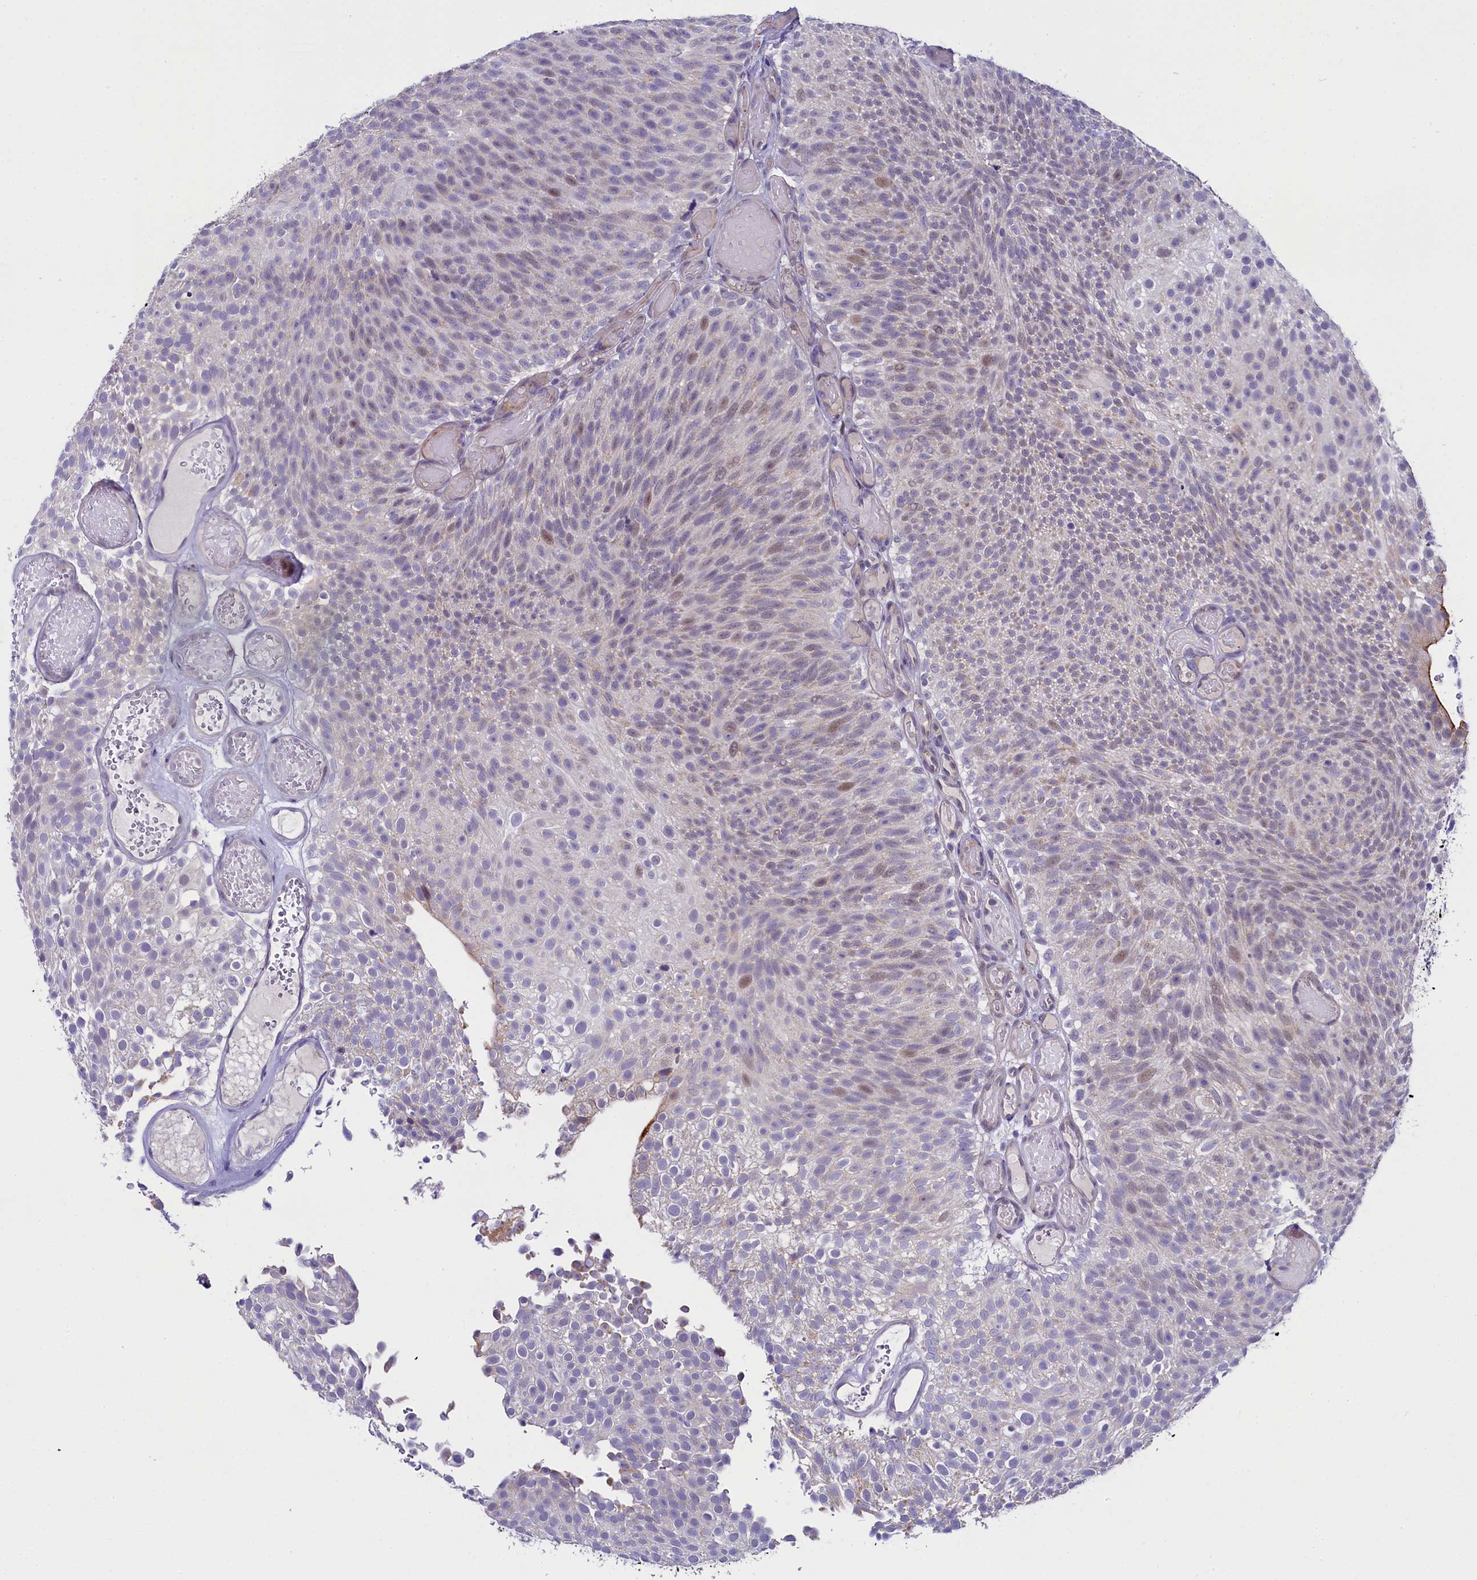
{"staining": {"intensity": "weak", "quantity": "<25%", "location": "nuclear"}, "tissue": "urothelial cancer", "cell_type": "Tumor cells", "image_type": "cancer", "snomed": [{"axis": "morphology", "description": "Urothelial carcinoma, Low grade"}, {"axis": "topography", "description": "Urinary bladder"}], "caption": "This is a micrograph of immunohistochemistry staining of low-grade urothelial carcinoma, which shows no staining in tumor cells.", "gene": "OSGEP", "patient": {"sex": "male", "age": 78}}